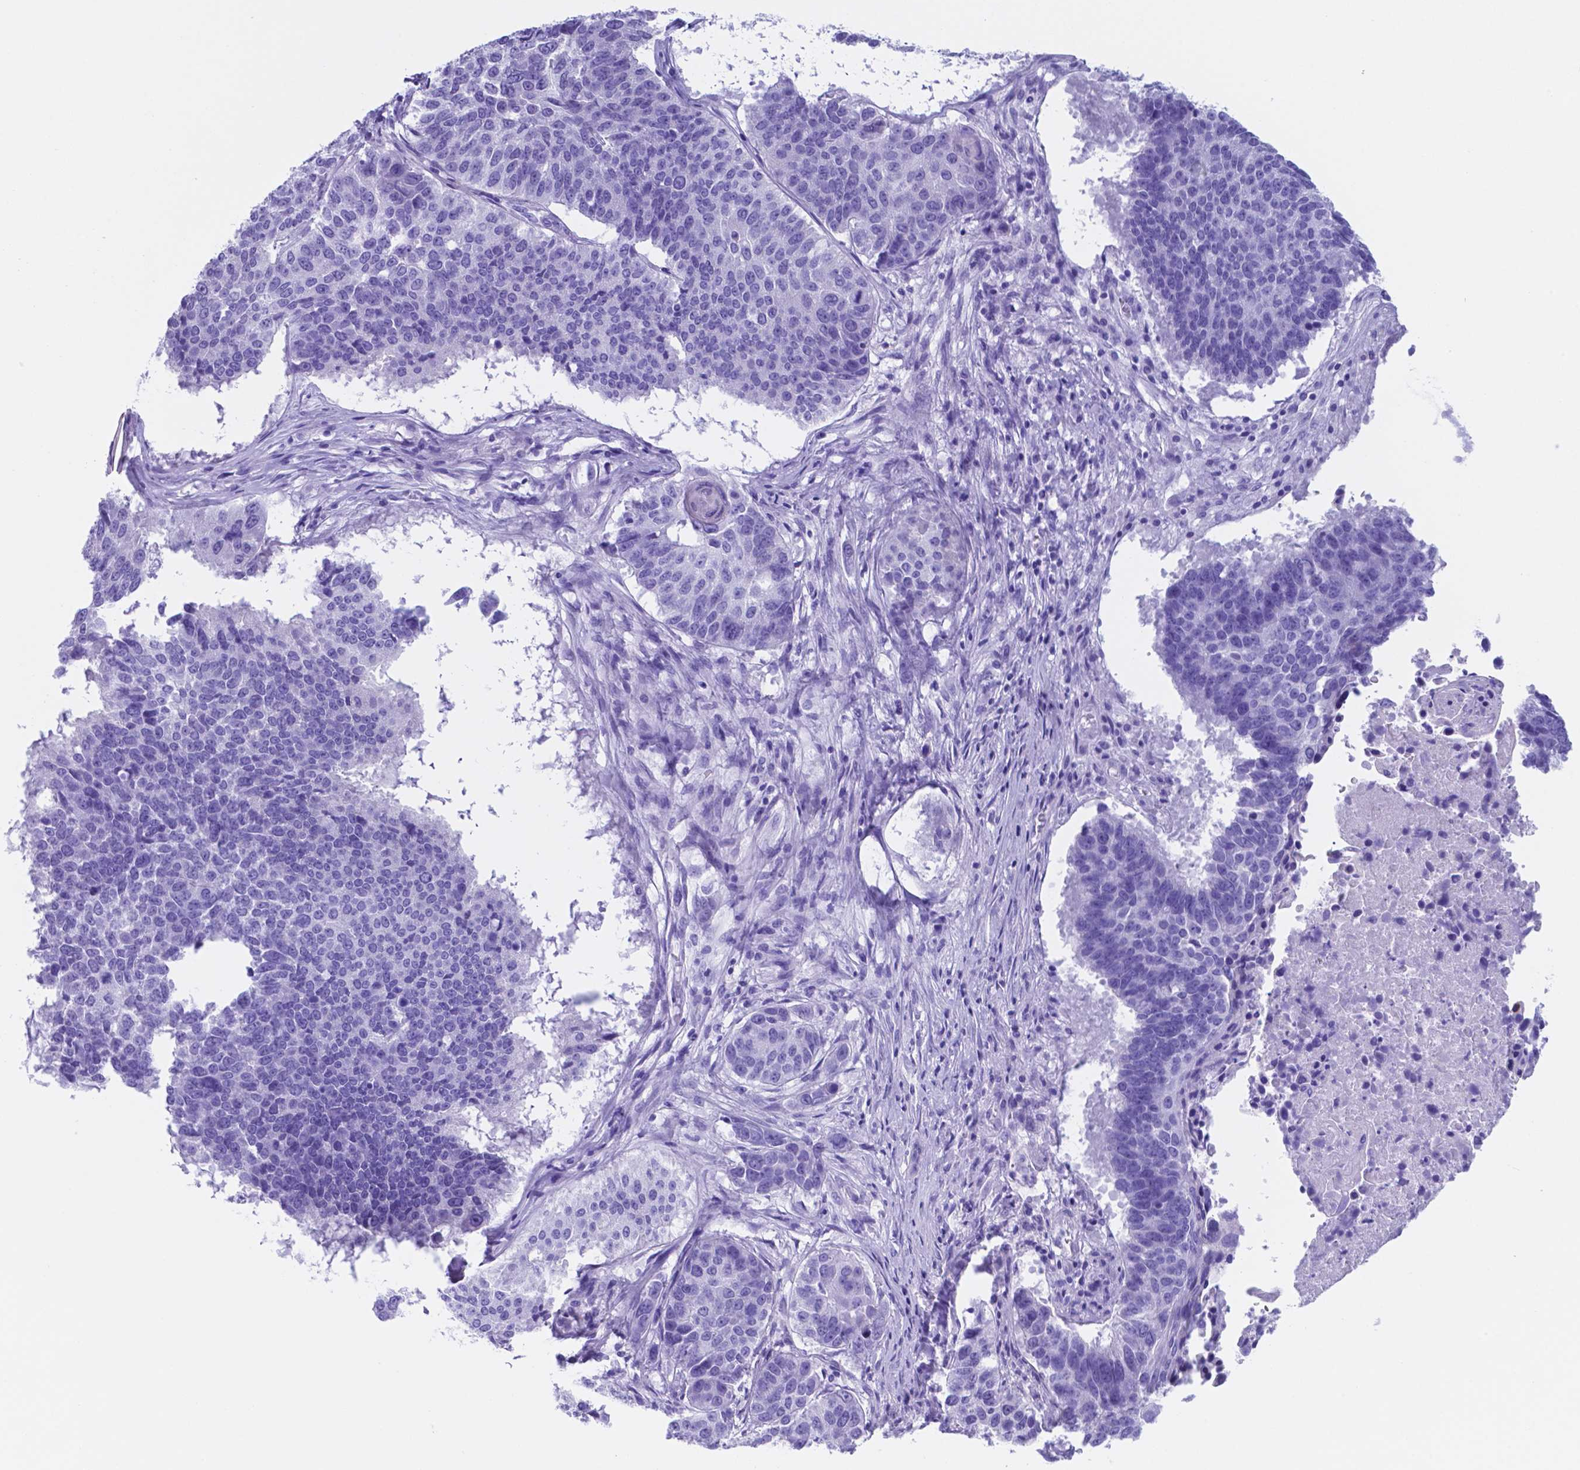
{"staining": {"intensity": "negative", "quantity": "none", "location": "none"}, "tissue": "lung cancer", "cell_type": "Tumor cells", "image_type": "cancer", "snomed": [{"axis": "morphology", "description": "Squamous cell carcinoma, NOS"}, {"axis": "topography", "description": "Lung"}], "caption": "Tumor cells show no significant protein expression in lung cancer (squamous cell carcinoma).", "gene": "DNAAF8", "patient": {"sex": "male", "age": 73}}